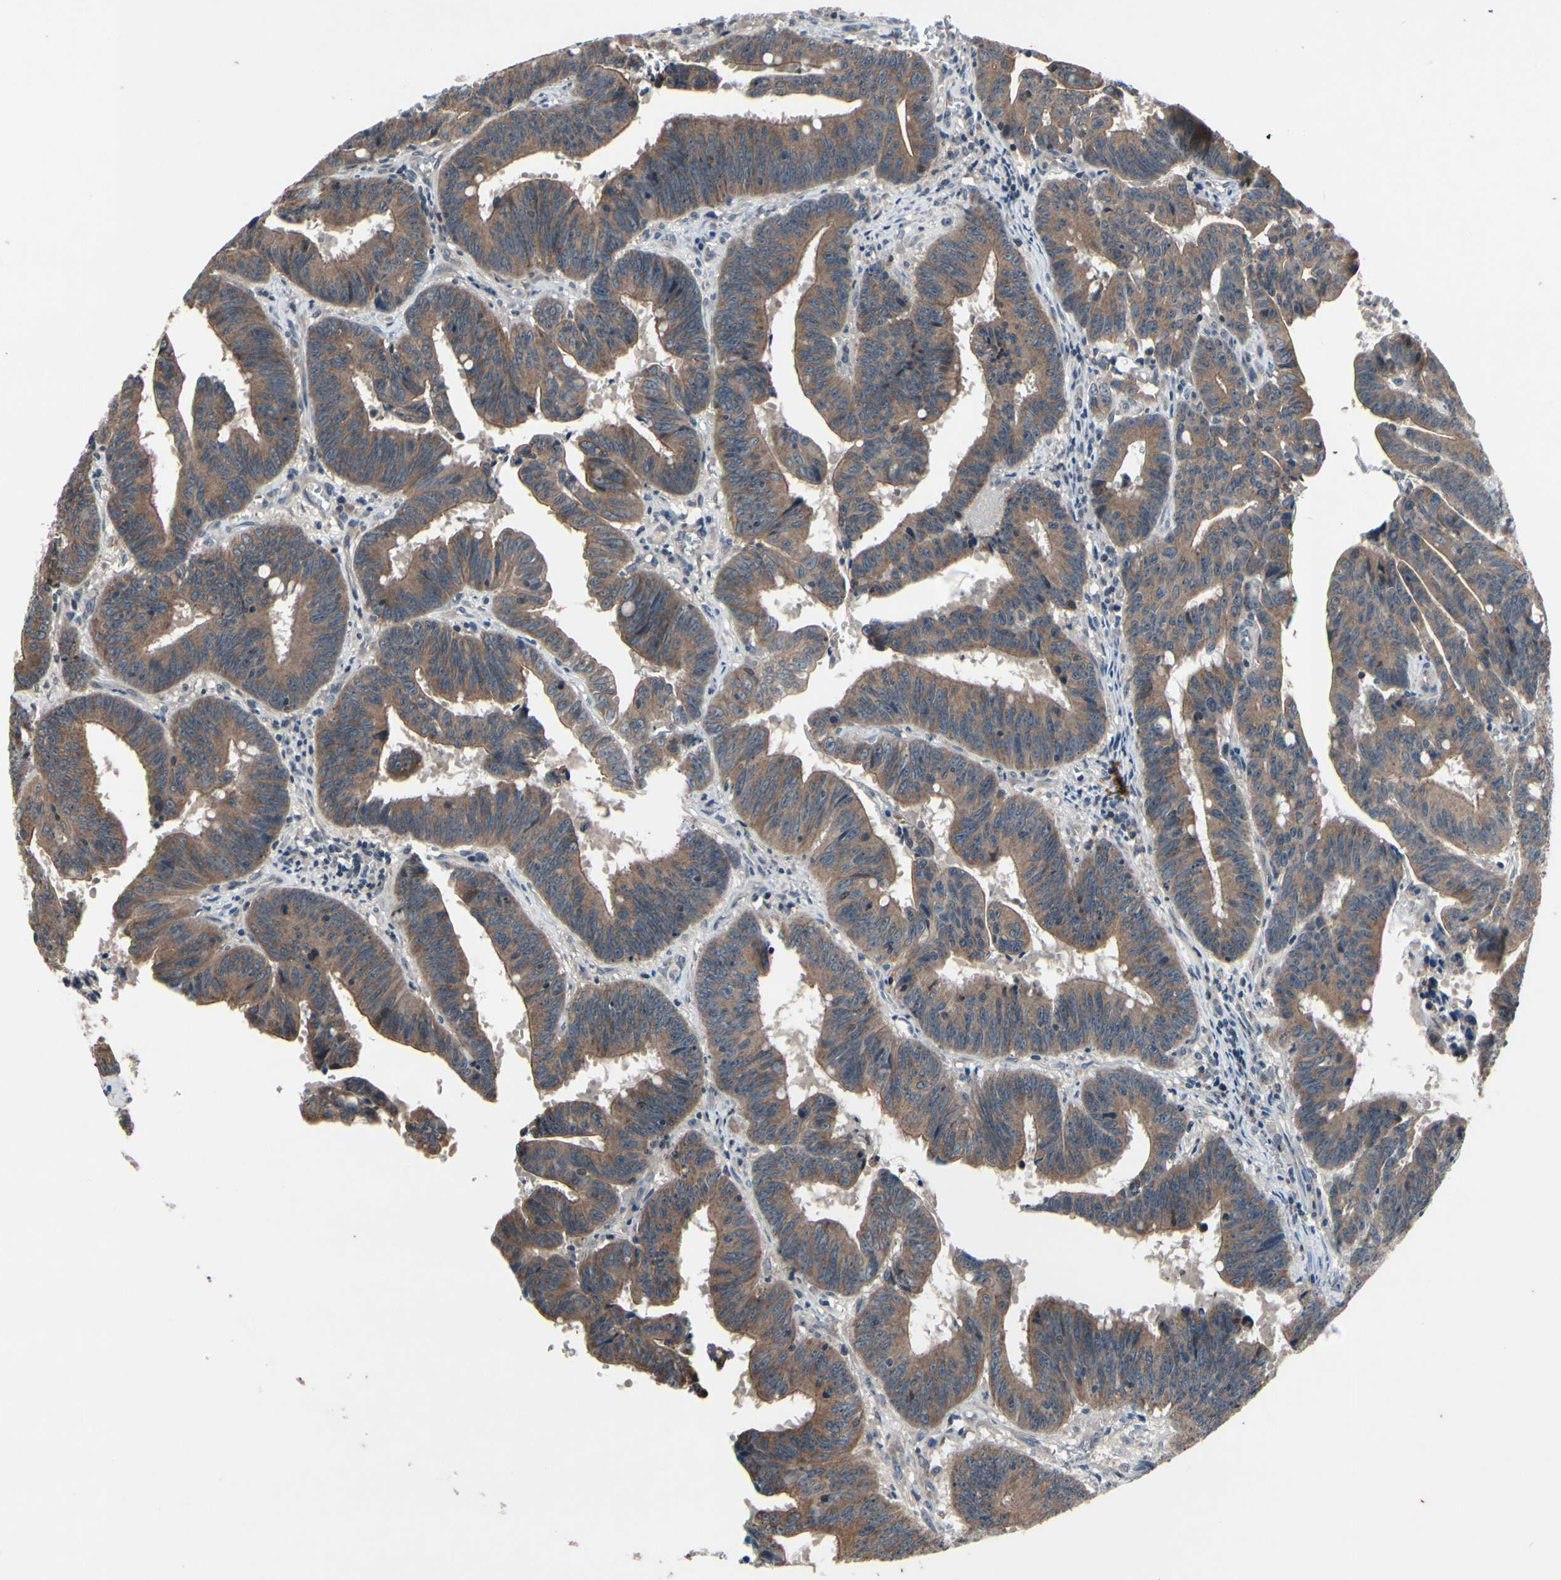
{"staining": {"intensity": "moderate", "quantity": ">75%", "location": "cytoplasmic/membranous"}, "tissue": "colorectal cancer", "cell_type": "Tumor cells", "image_type": "cancer", "snomed": [{"axis": "morphology", "description": "Adenocarcinoma, NOS"}, {"axis": "topography", "description": "Colon"}], "caption": "A high-resolution image shows immunohistochemistry staining of colorectal cancer (adenocarcinoma), which reveals moderate cytoplasmic/membranous staining in about >75% of tumor cells. The staining is performed using DAB brown chromogen to label protein expression. The nuclei are counter-stained blue using hematoxylin.", "gene": "MBTPS2", "patient": {"sex": "male", "age": 45}}